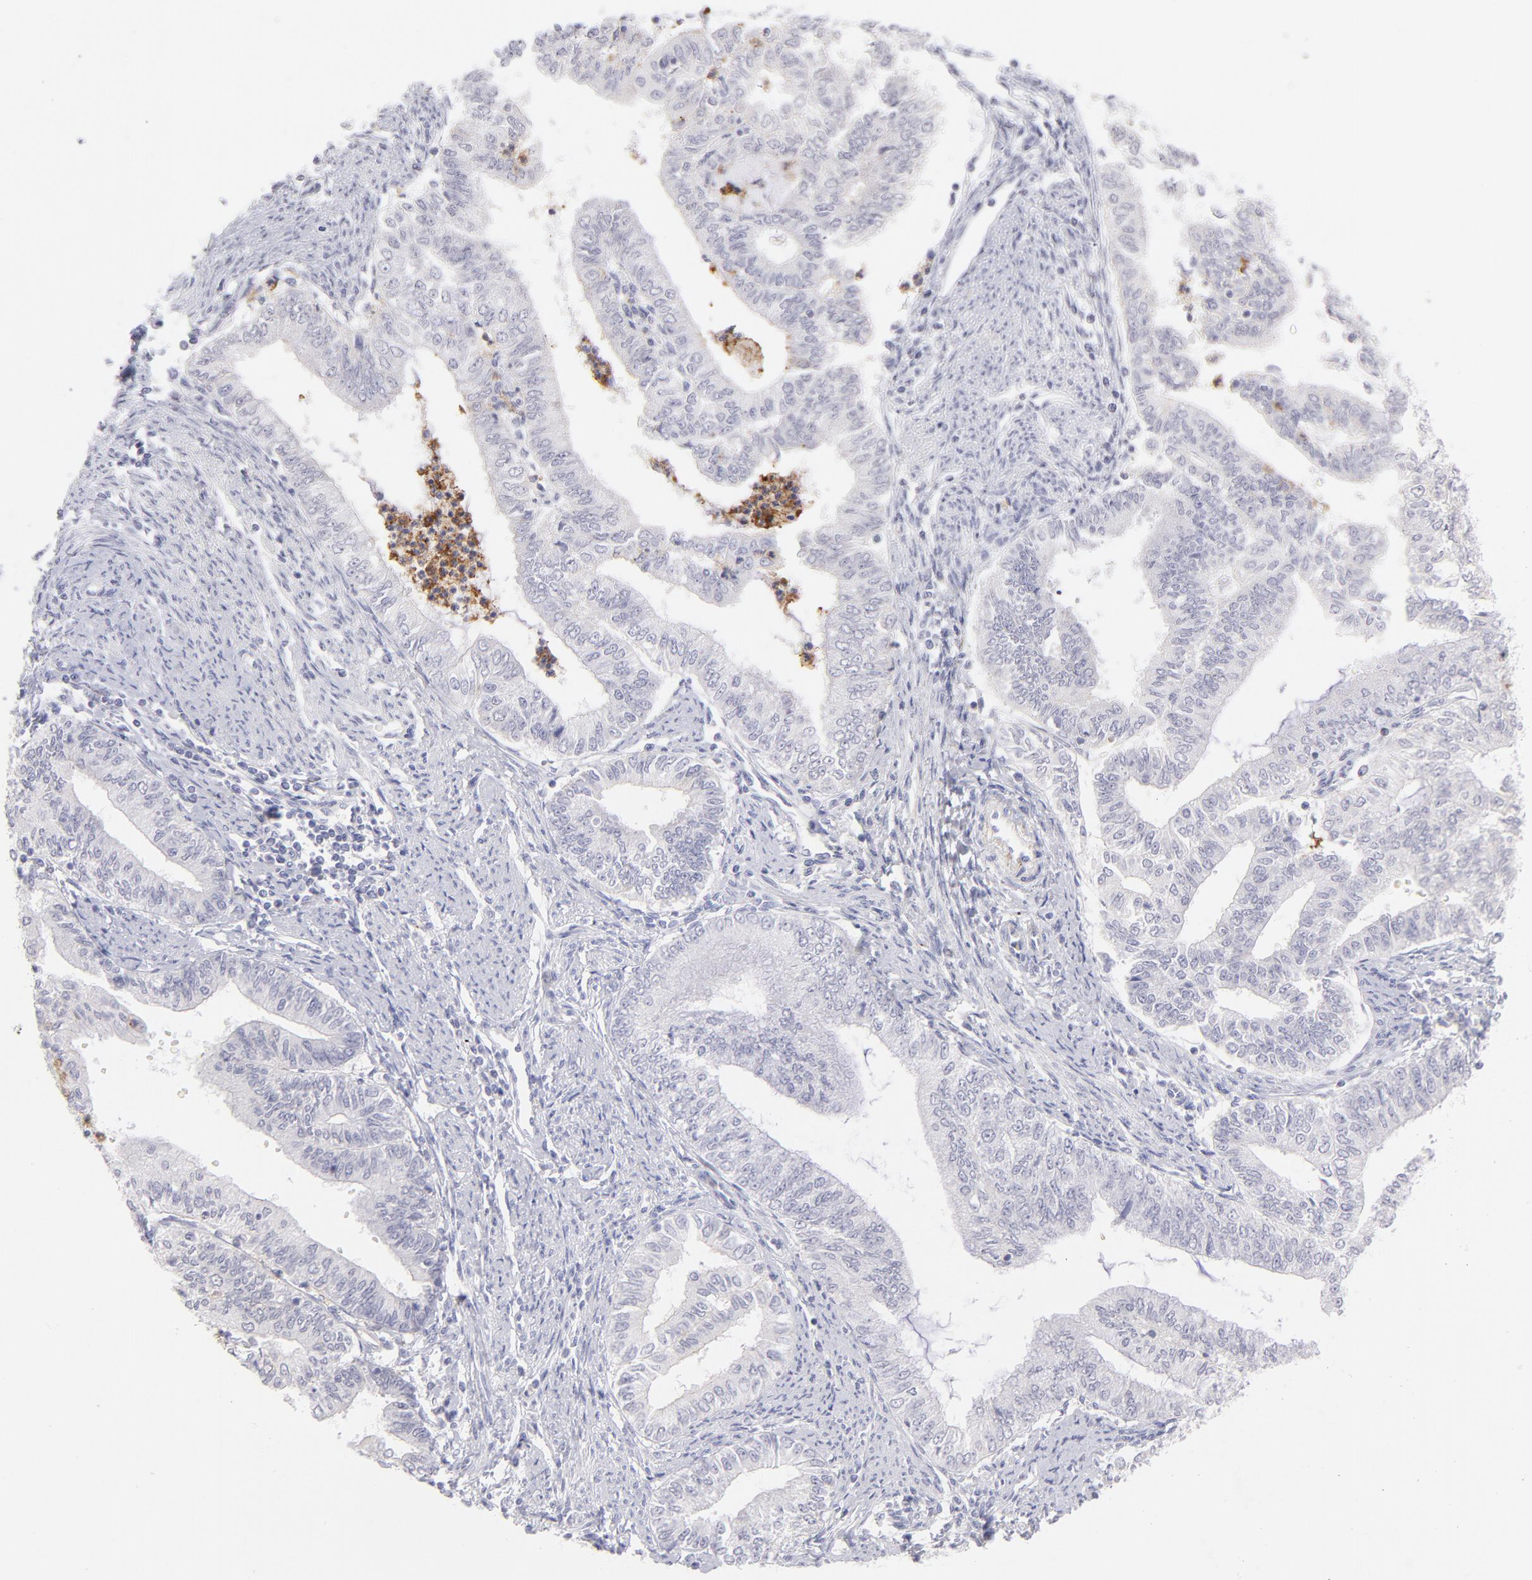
{"staining": {"intensity": "negative", "quantity": "none", "location": "none"}, "tissue": "endometrial cancer", "cell_type": "Tumor cells", "image_type": "cancer", "snomed": [{"axis": "morphology", "description": "Adenocarcinoma, NOS"}, {"axis": "topography", "description": "Endometrium"}], "caption": "Tumor cells show no significant staining in endometrial cancer.", "gene": "LTB4R", "patient": {"sex": "female", "age": 66}}